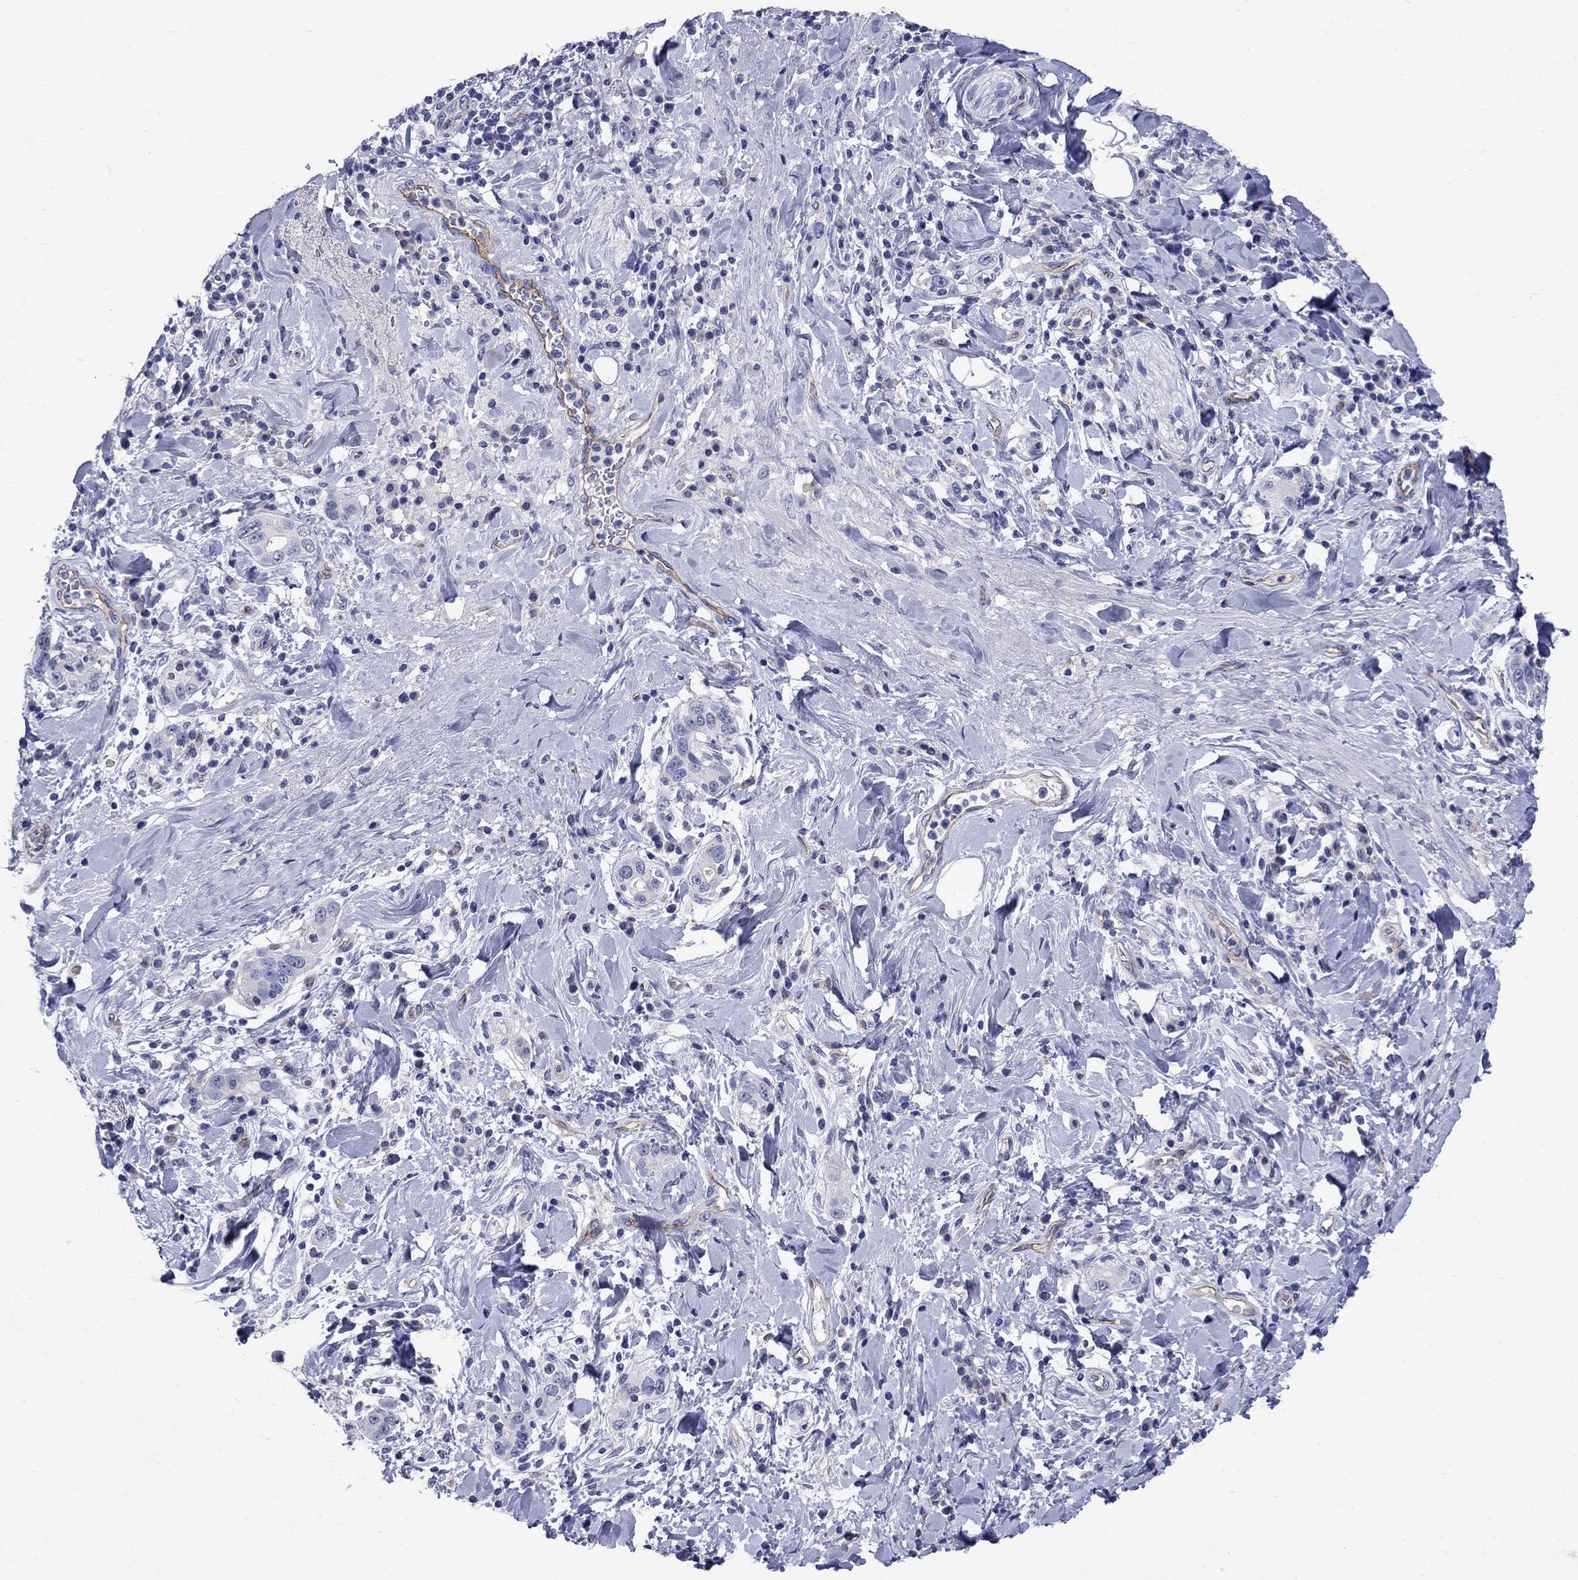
{"staining": {"intensity": "negative", "quantity": "none", "location": "none"}, "tissue": "stomach cancer", "cell_type": "Tumor cells", "image_type": "cancer", "snomed": [{"axis": "morphology", "description": "Adenocarcinoma, NOS"}, {"axis": "topography", "description": "Stomach"}], "caption": "Micrograph shows no significant protein staining in tumor cells of stomach cancer. Nuclei are stained in blue.", "gene": "SMCP", "patient": {"sex": "male", "age": 79}}